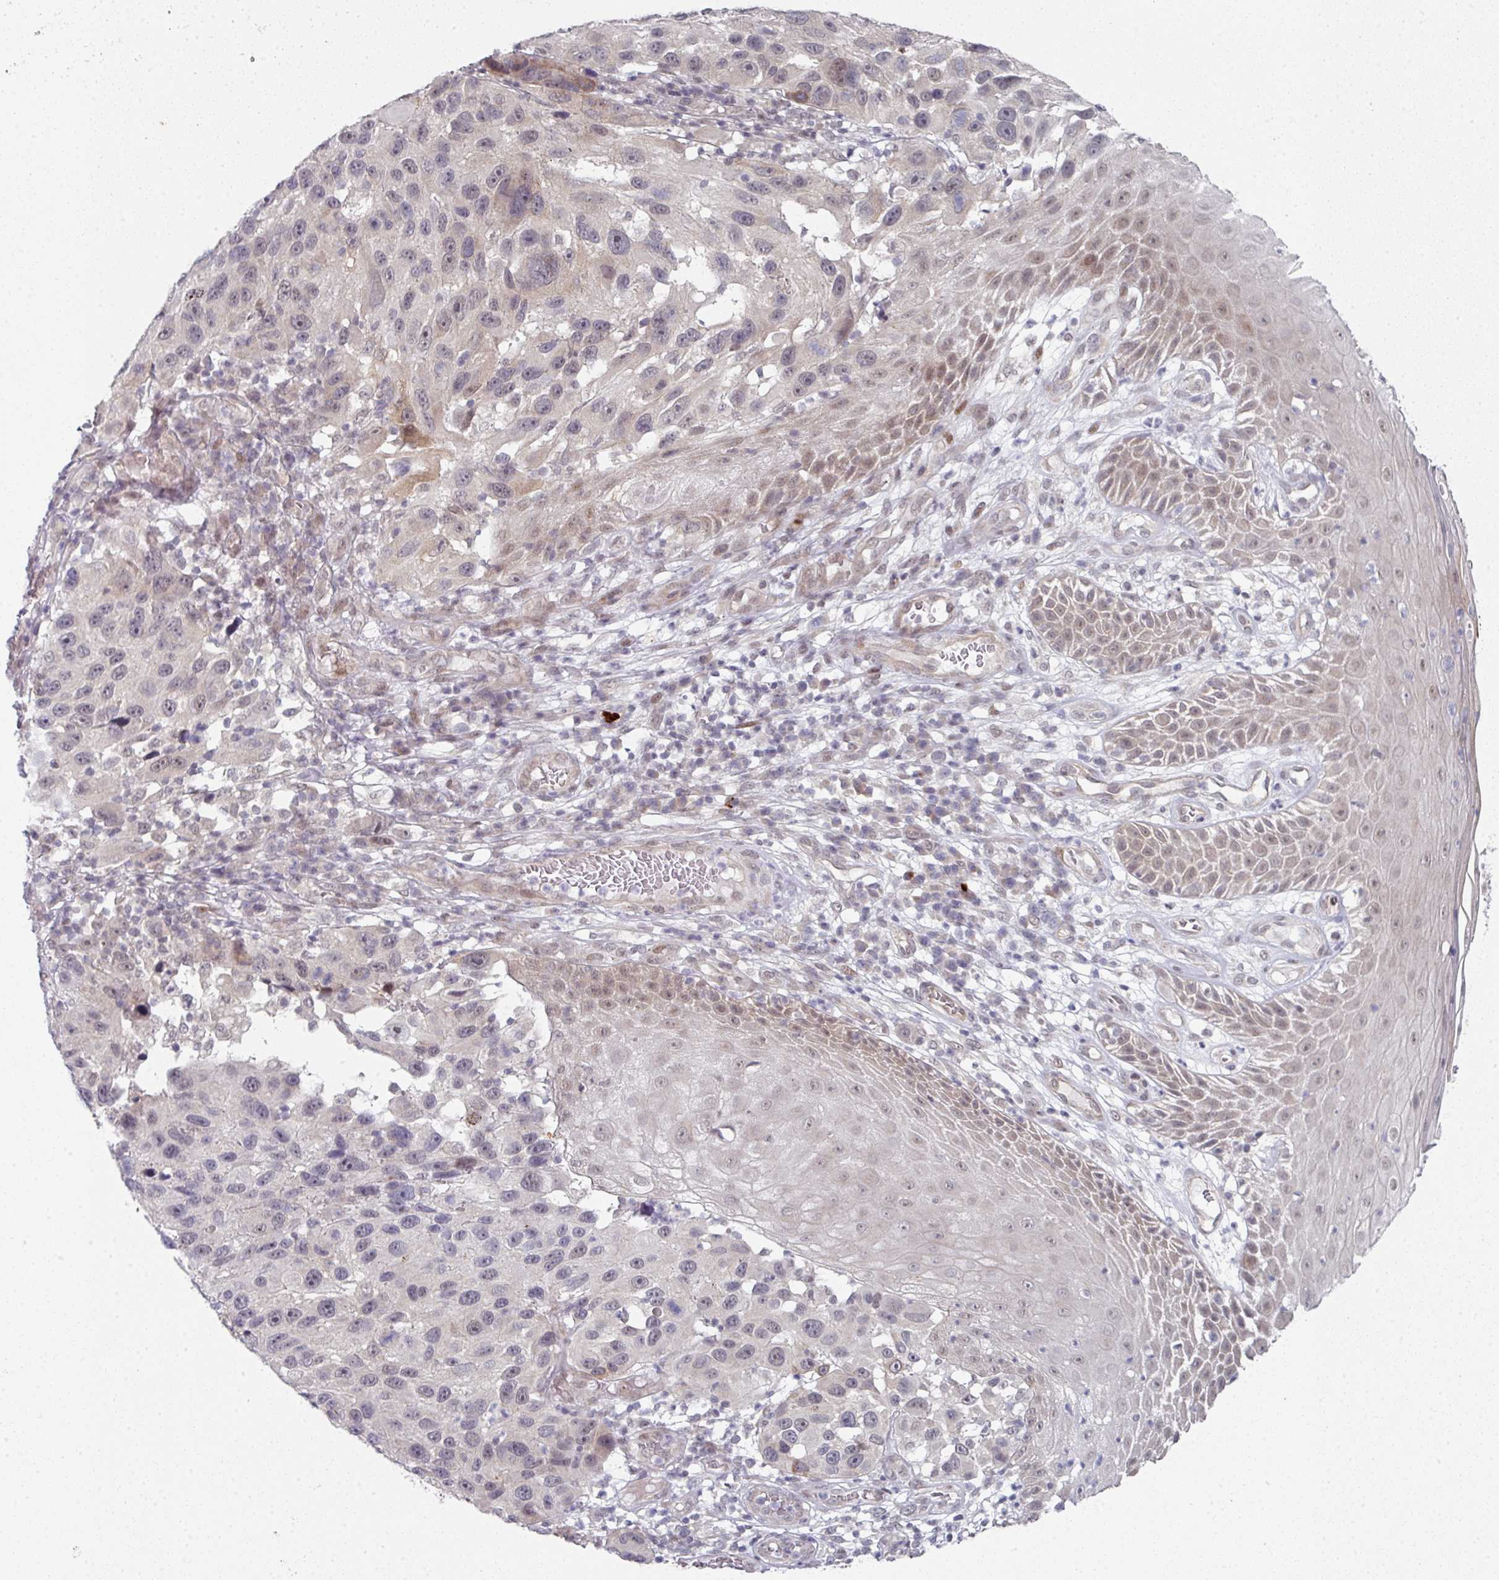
{"staining": {"intensity": "negative", "quantity": "none", "location": "none"}, "tissue": "melanoma", "cell_type": "Tumor cells", "image_type": "cancer", "snomed": [{"axis": "morphology", "description": "Malignant melanoma, NOS"}, {"axis": "topography", "description": "Skin"}], "caption": "A high-resolution image shows immunohistochemistry (IHC) staining of melanoma, which displays no significant positivity in tumor cells. The staining was performed using DAB (3,3'-diaminobenzidine) to visualize the protein expression in brown, while the nuclei were stained in blue with hematoxylin (Magnification: 20x).", "gene": "TMCC1", "patient": {"sex": "male", "age": 53}}